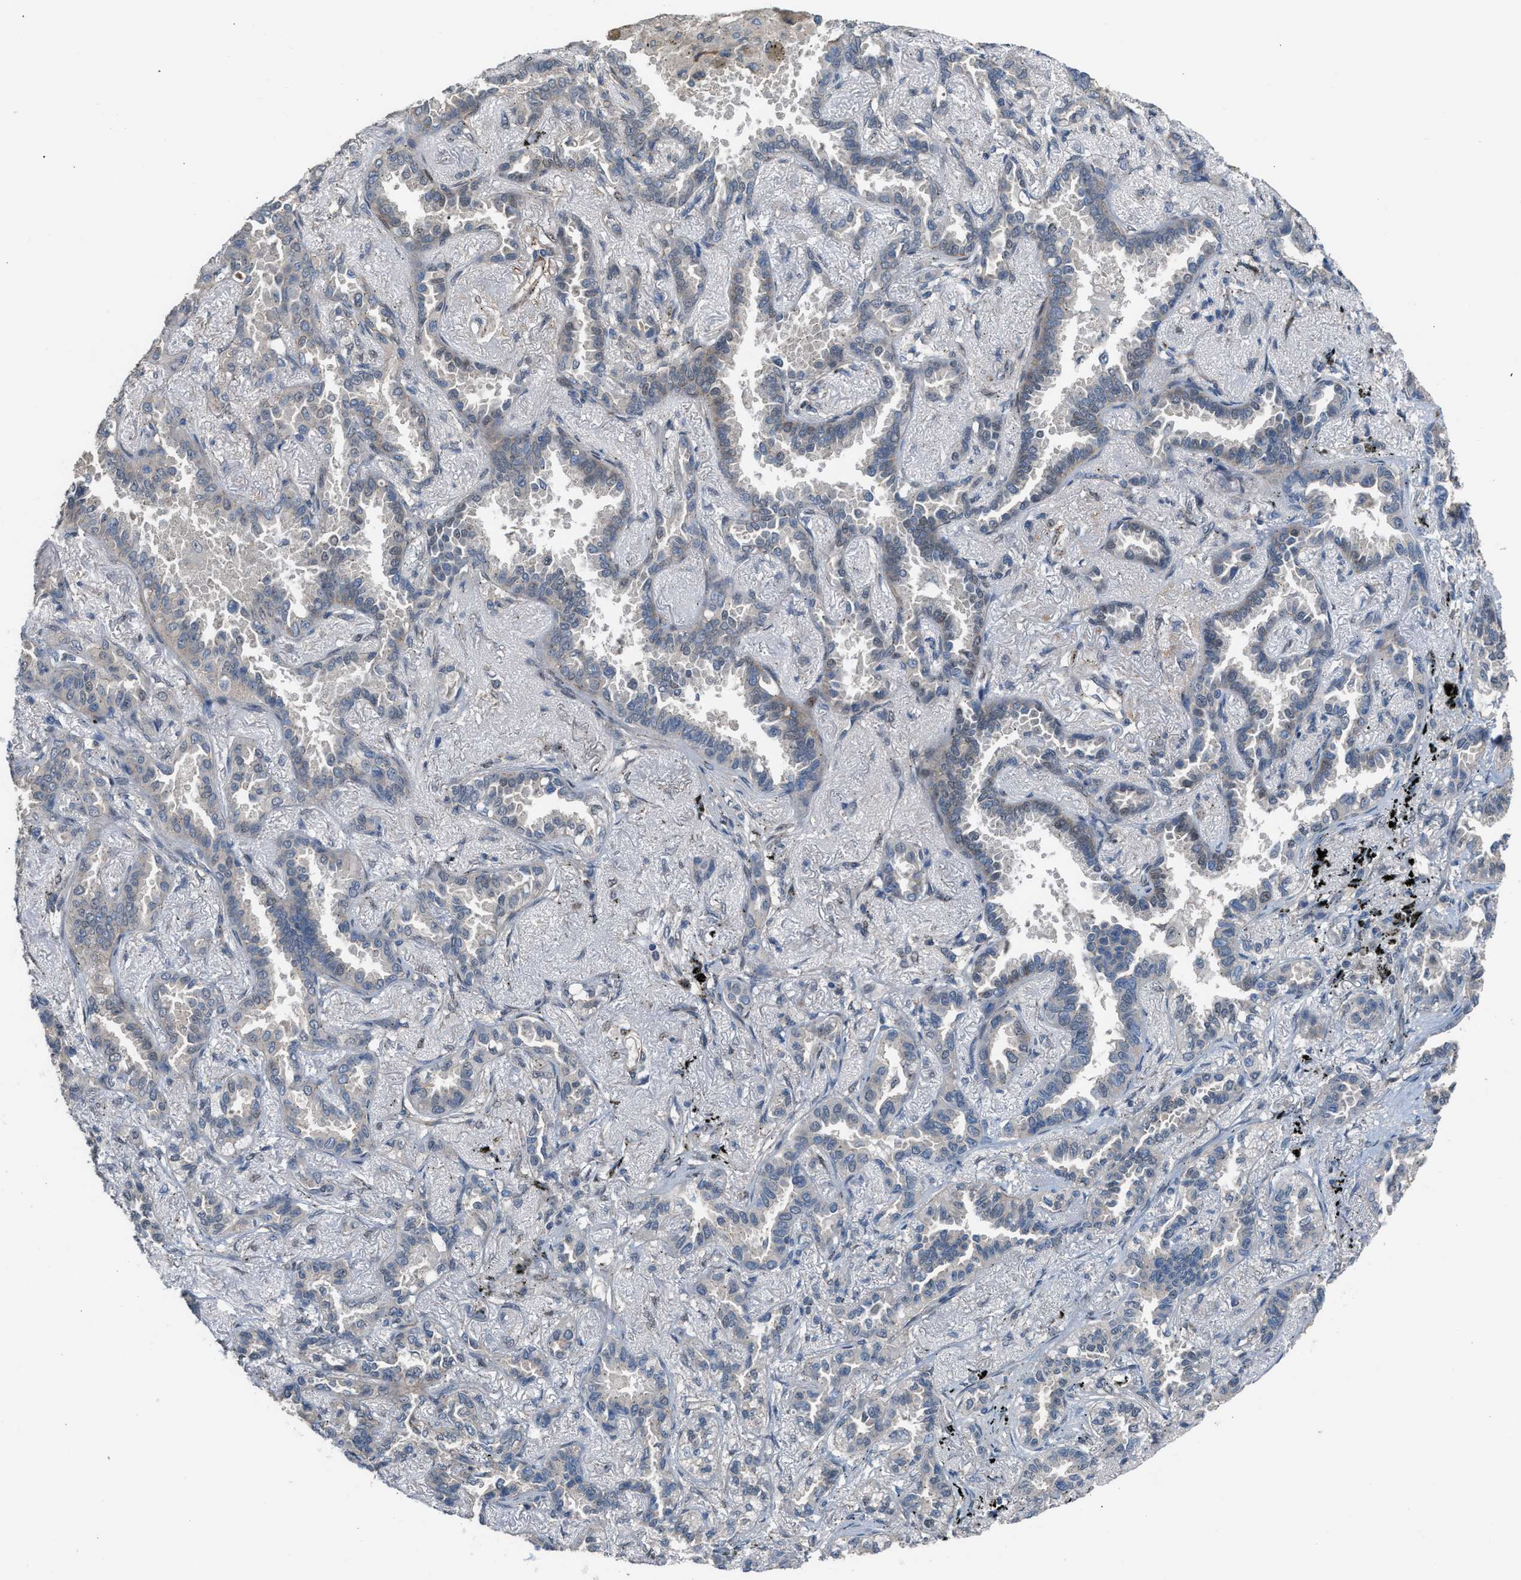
{"staining": {"intensity": "negative", "quantity": "none", "location": "none"}, "tissue": "lung cancer", "cell_type": "Tumor cells", "image_type": "cancer", "snomed": [{"axis": "morphology", "description": "Adenocarcinoma, NOS"}, {"axis": "topography", "description": "Lung"}], "caption": "Adenocarcinoma (lung) stained for a protein using immunohistochemistry (IHC) shows no positivity tumor cells.", "gene": "CRTC1", "patient": {"sex": "male", "age": 59}}